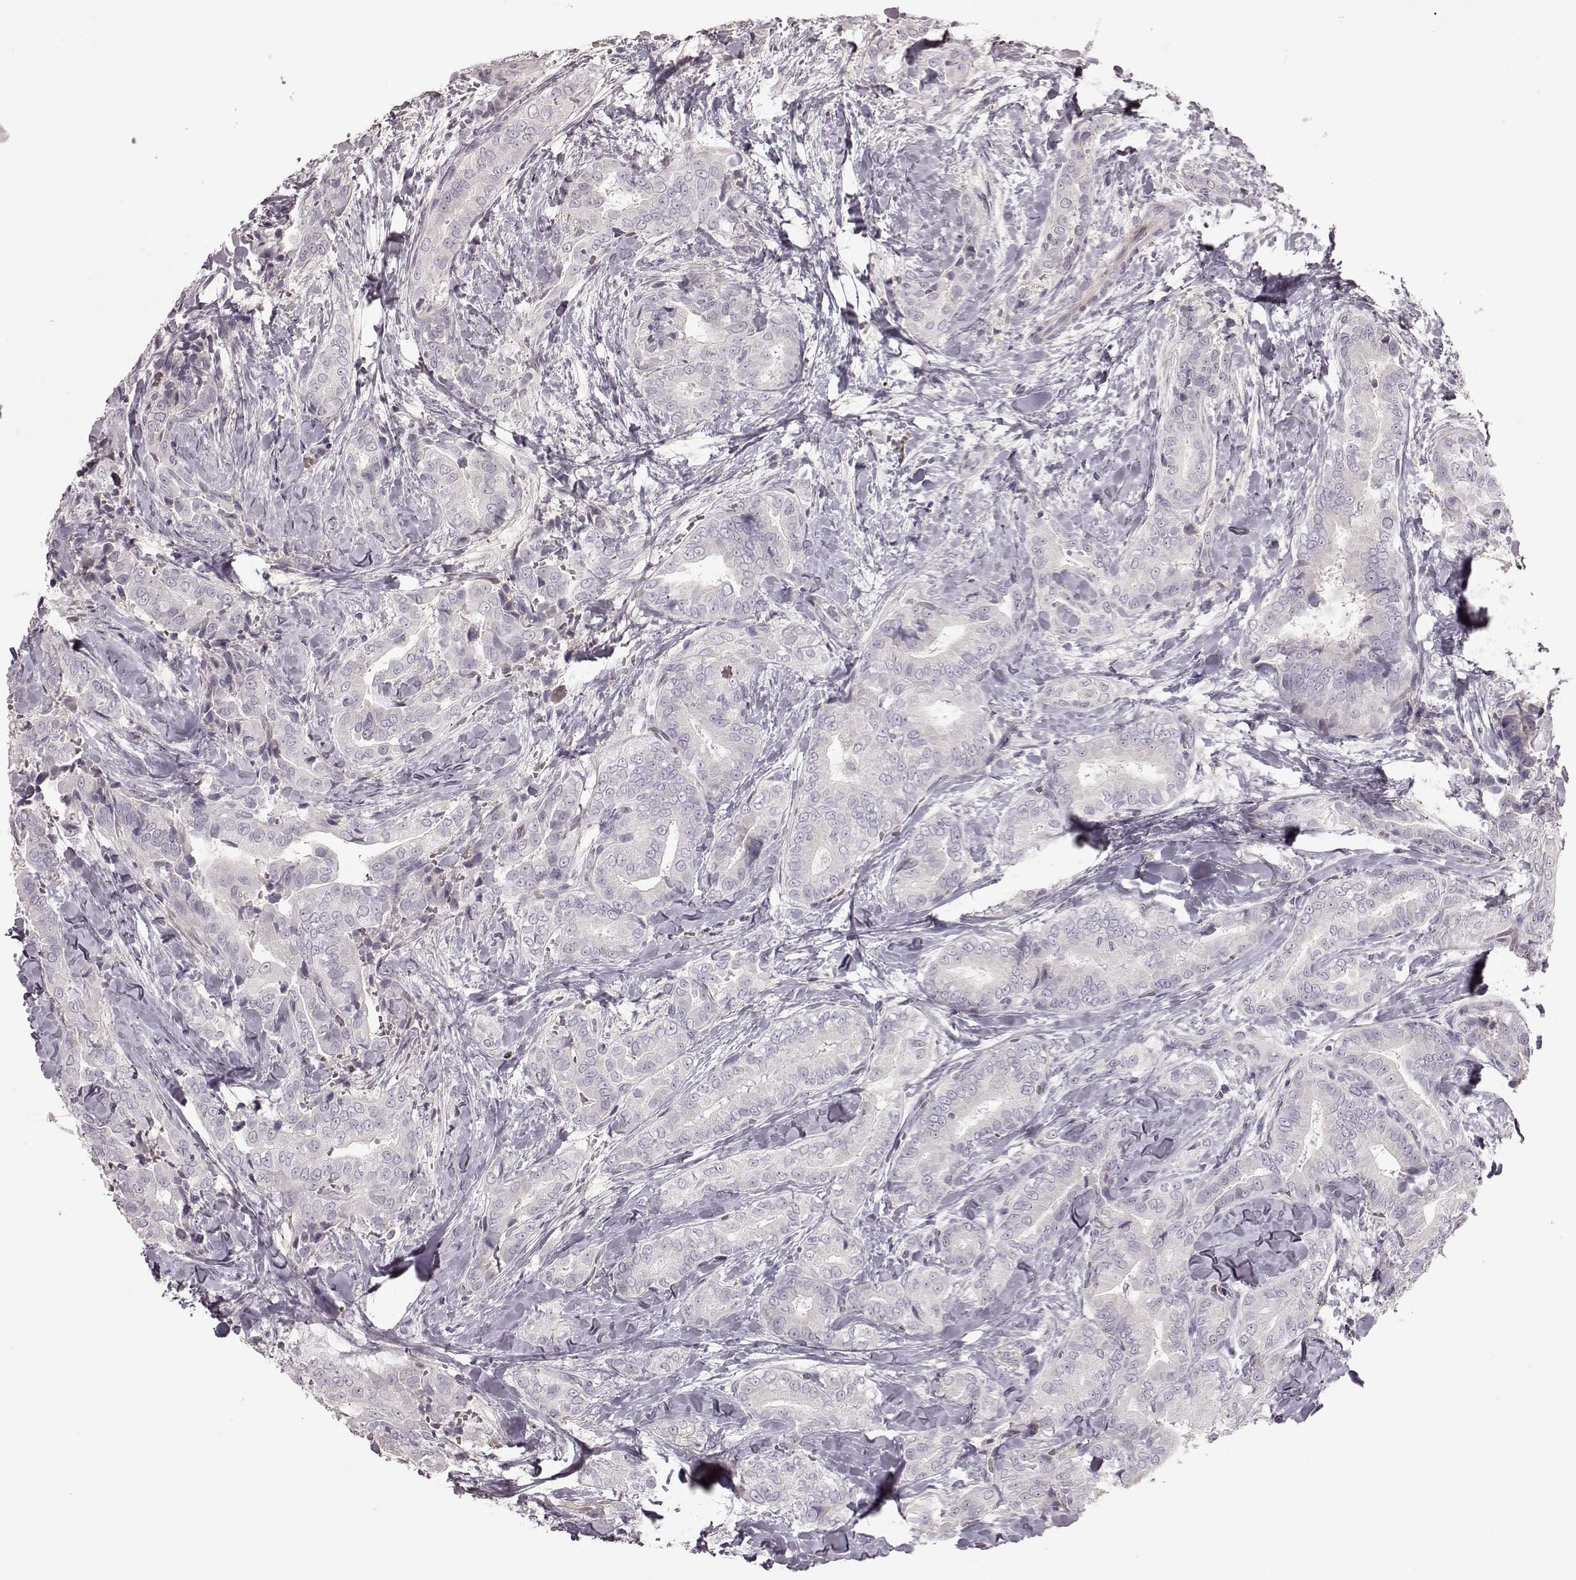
{"staining": {"intensity": "negative", "quantity": "none", "location": "none"}, "tissue": "thyroid cancer", "cell_type": "Tumor cells", "image_type": "cancer", "snomed": [{"axis": "morphology", "description": "Papillary adenocarcinoma, NOS"}, {"axis": "topography", "description": "Thyroid gland"}], "caption": "DAB immunohistochemical staining of human papillary adenocarcinoma (thyroid) shows no significant expression in tumor cells.", "gene": "PRLHR", "patient": {"sex": "male", "age": 61}}